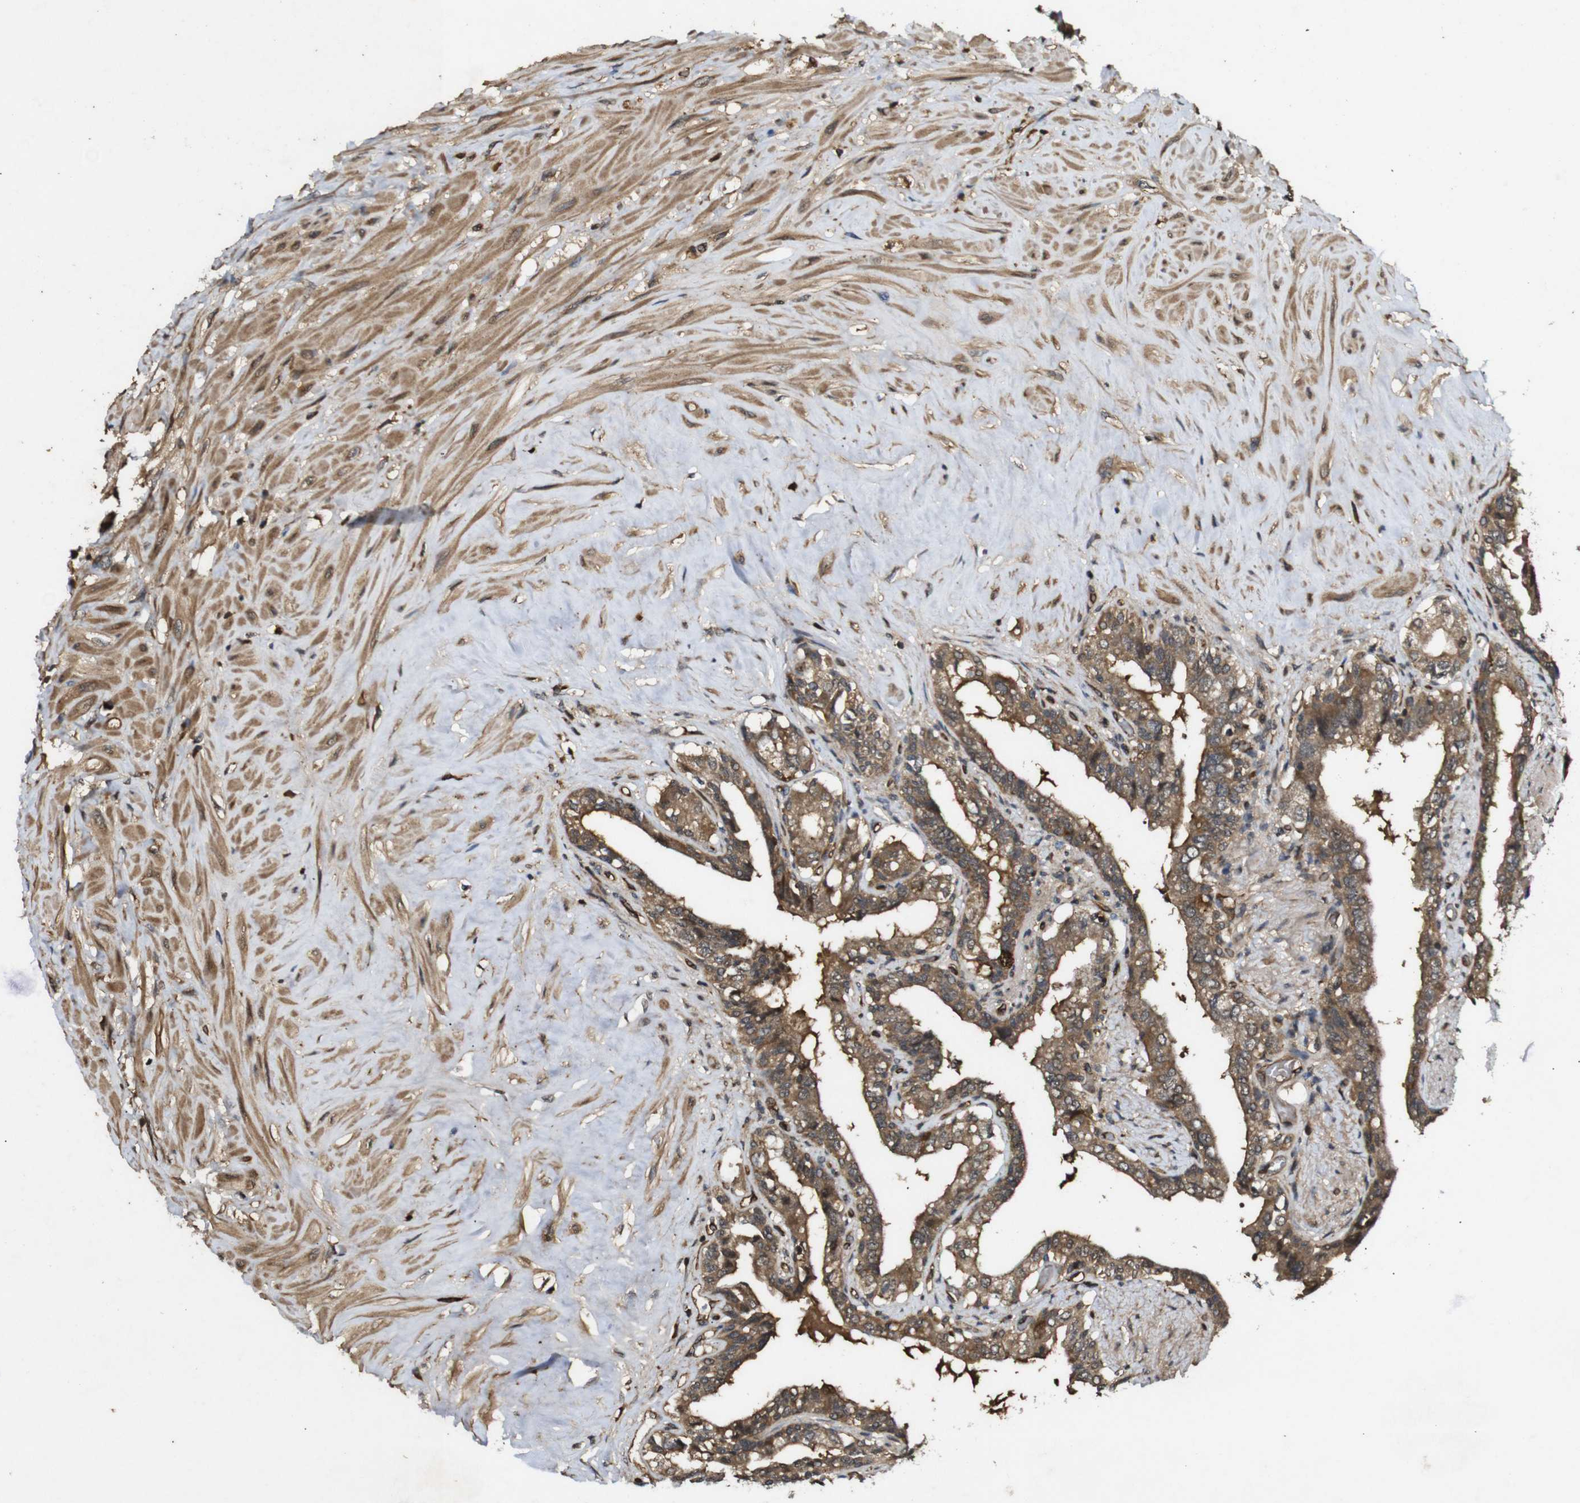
{"staining": {"intensity": "moderate", "quantity": ">75%", "location": "cytoplasmic/membranous"}, "tissue": "seminal vesicle", "cell_type": "Glandular cells", "image_type": "normal", "snomed": [{"axis": "morphology", "description": "Normal tissue, NOS"}, {"axis": "topography", "description": "Seminal veicle"}], "caption": "Seminal vesicle stained with IHC displays moderate cytoplasmic/membranous expression in approximately >75% of glandular cells. The staining was performed using DAB to visualize the protein expression in brown, while the nuclei were stained in blue with hematoxylin (Magnification: 20x).", "gene": "RIPK1", "patient": {"sex": "male", "age": 63}}